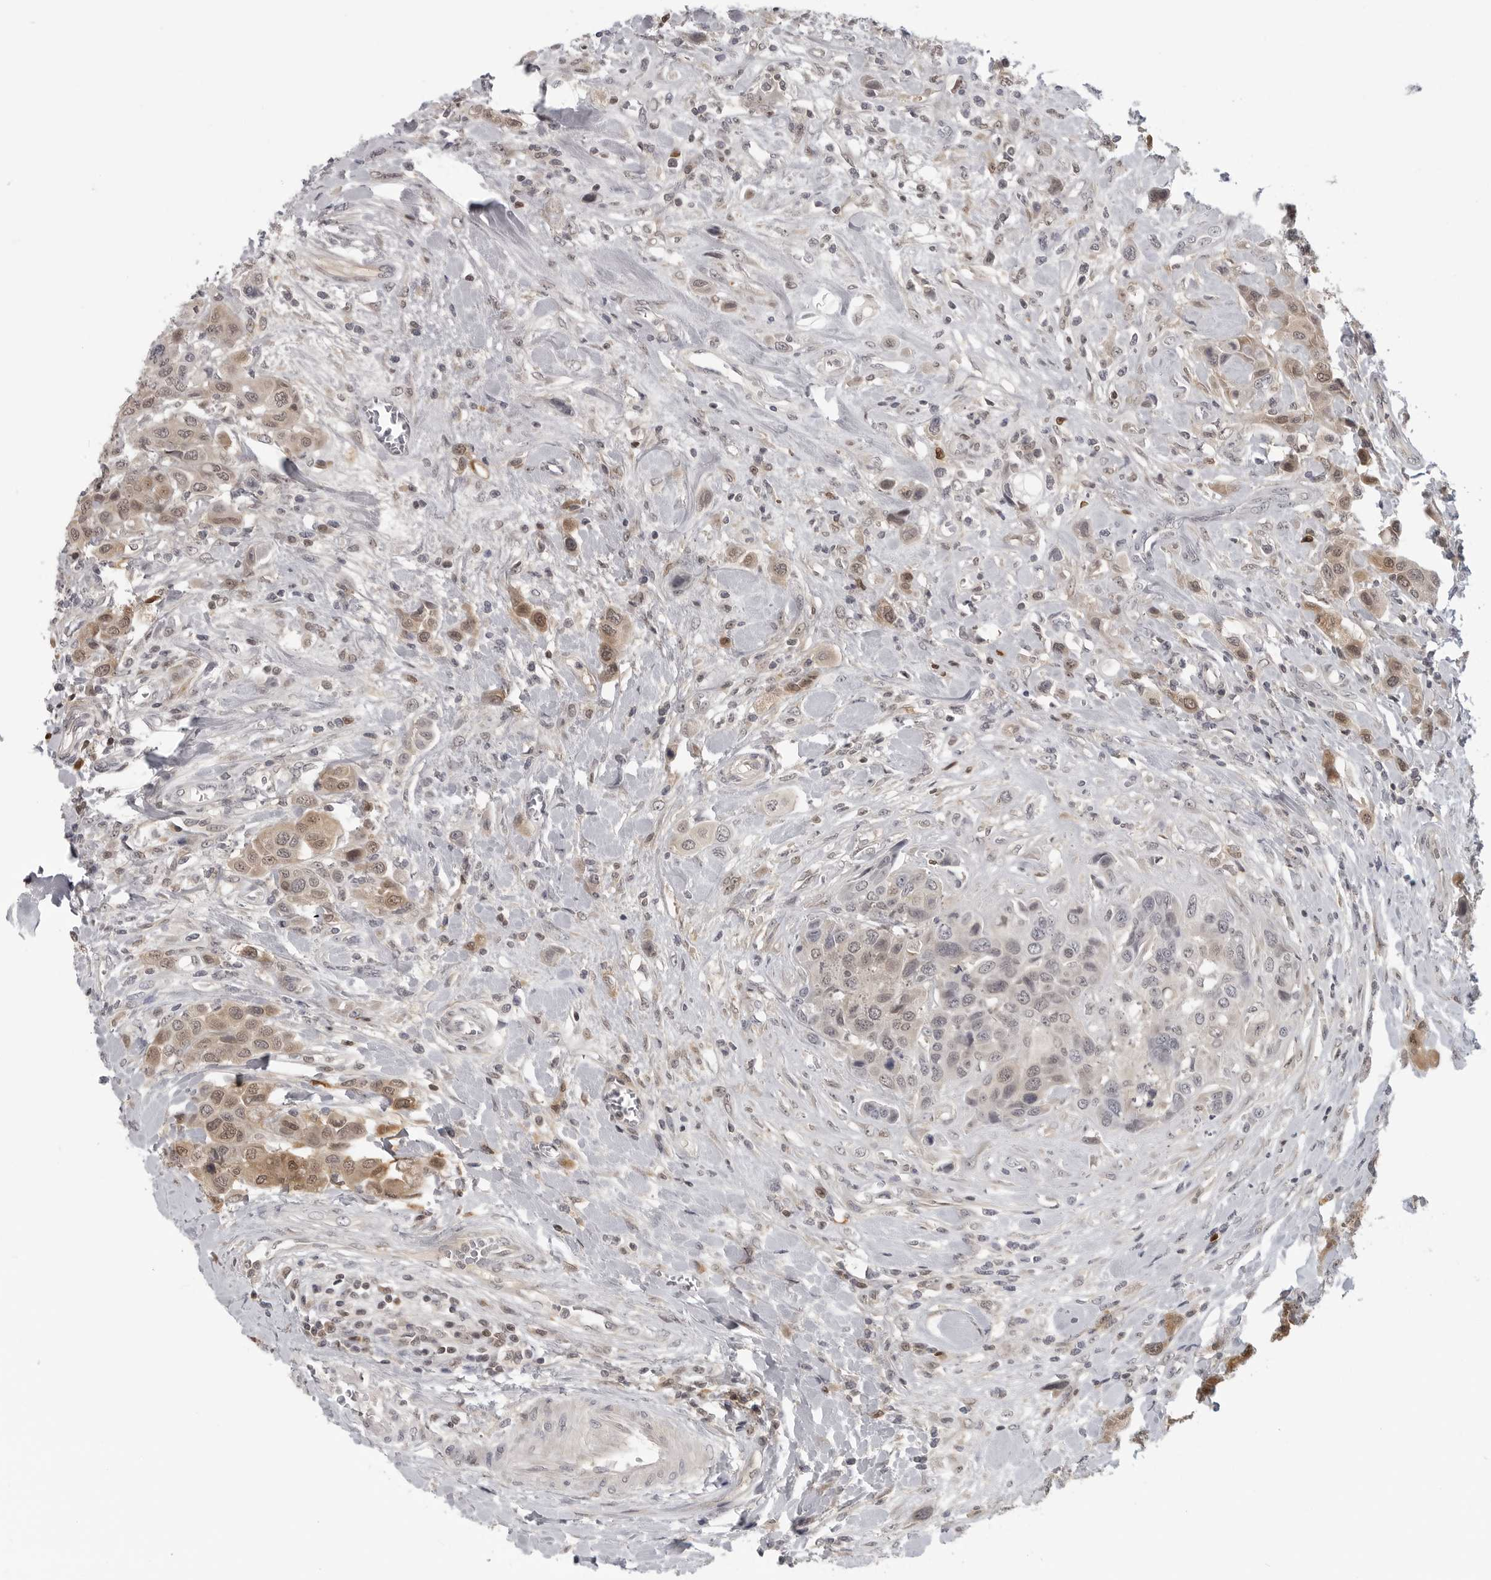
{"staining": {"intensity": "weak", "quantity": "25%-75%", "location": "cytoplasmic/membranous,nuclear"}, "tissue": "urothelial cancer", "cell_type": "Tumor cells", "image_type": "cancer", "snomed": [{"axis": "morphology", "description": "Urothelial carcinoma, High grade"}, {"axis": "topography", "description": "Urinary bladder"}], "caption": "Immunohistochemistry (IHC) (DAB) staining of human urothelial cancer reveals weak cytoplasmic/membranous and nuclear protein expression in approximately 25%-75% of tumor cells. (DAB (3,3'-diaminobenzidine) IHC, brown staining for protein, blue staining for nuclei).", "gene": "CTIF", "patient": {"sex": "male", "age": 50}}